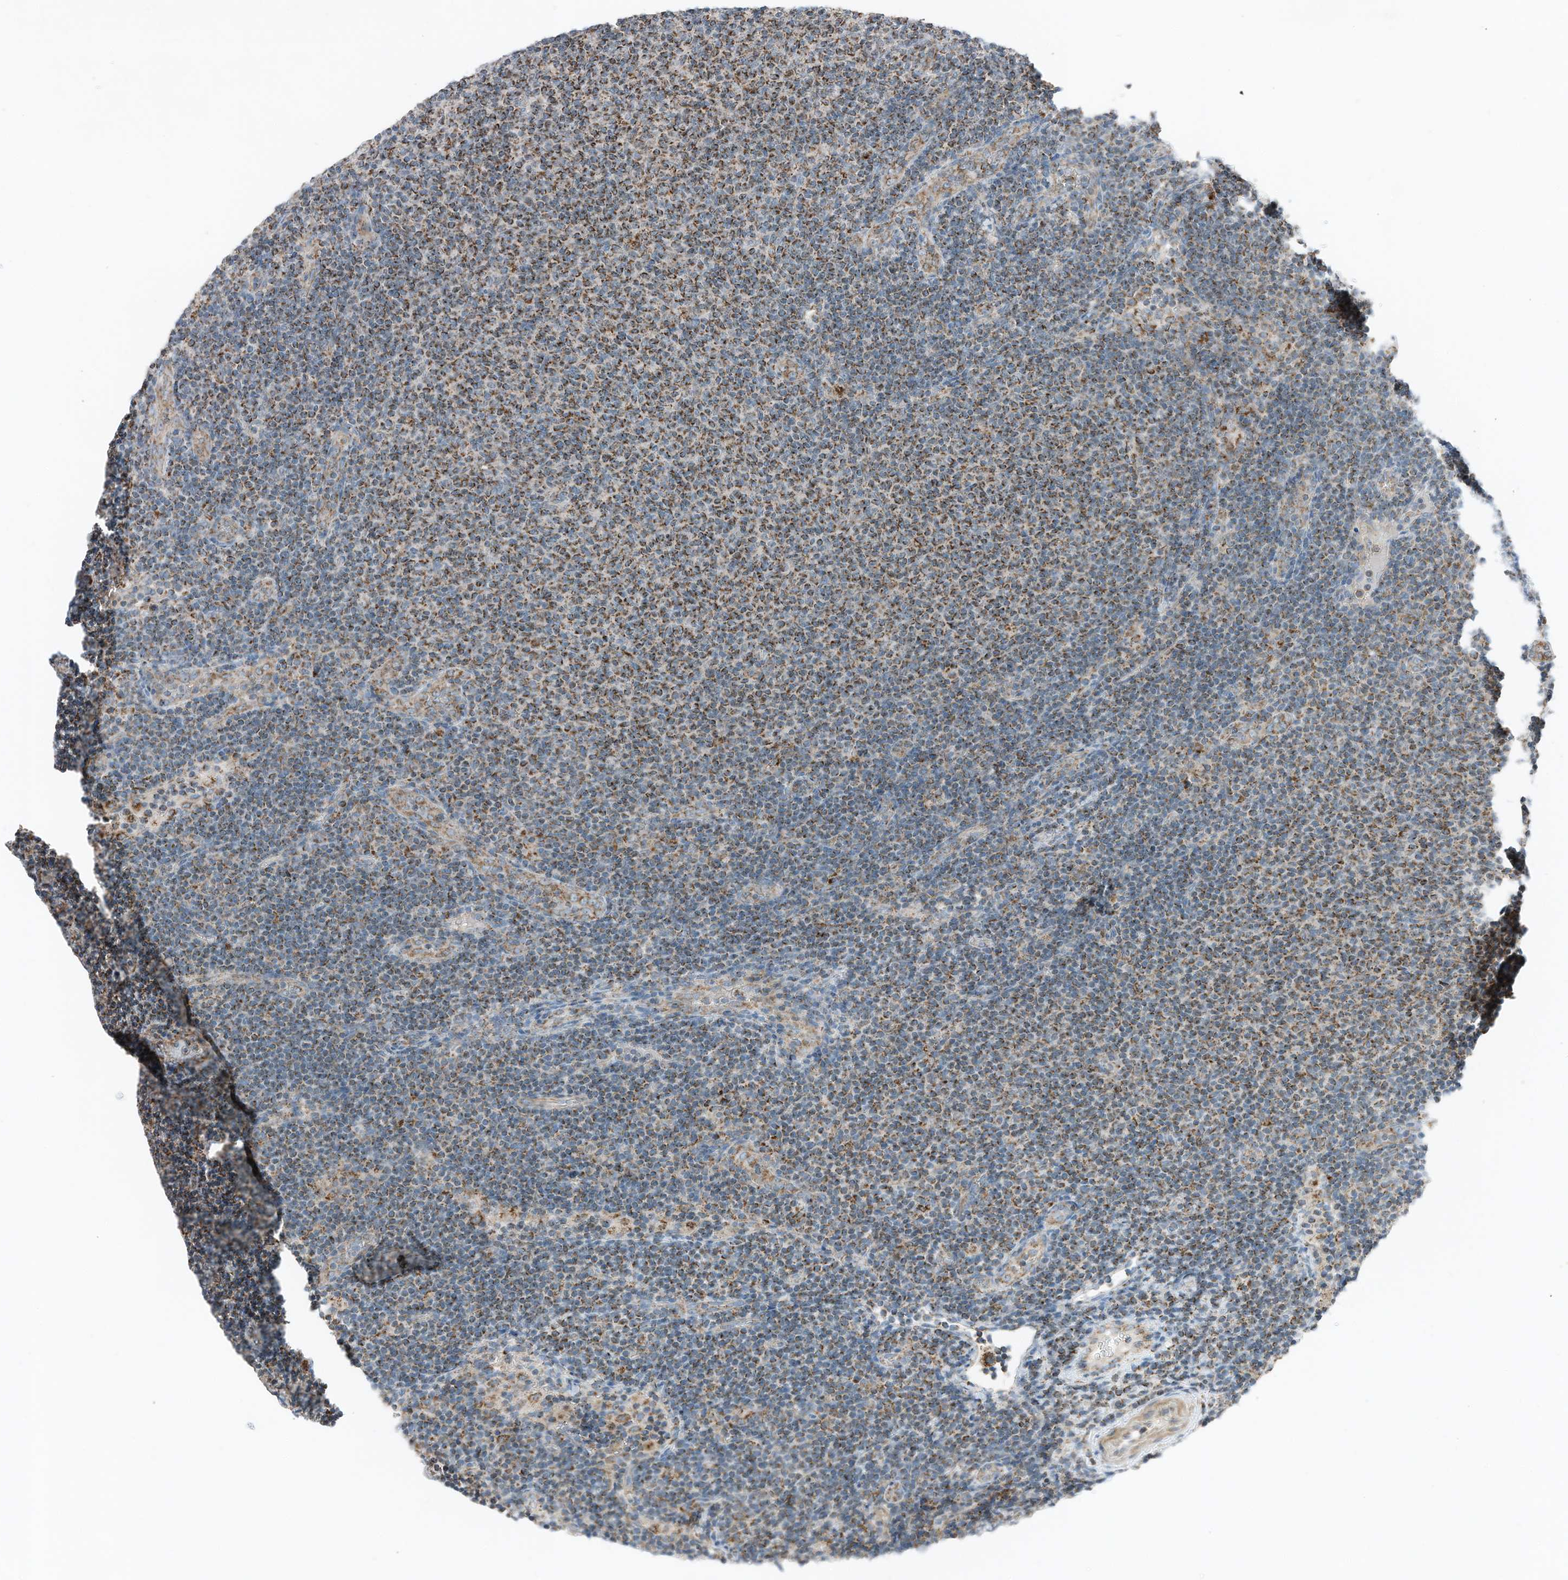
{"staining": {"intensity": "moderate", "quantity": ">75%", "location": "cytoplasmic/membranous"}, "tissue": "lymphoma", "cell_type": "Tumor cells", "image_type": "cancer", "snomed": [{"axis": "morphology", "description": "Malignant lymphoma, non-Hodgkin's type, Low grade"}, {"axis": "topography", "description": "Lymph node"}], "caption": "Tumor cells demonstrate moderate cytoplasmic/membranous expression in approximately >75% of cells in malignant lymphoma, non-Hodgkin's type (low-grade).", "gene": "RMND1", "patient": {"sex": "male", "age": 66}}